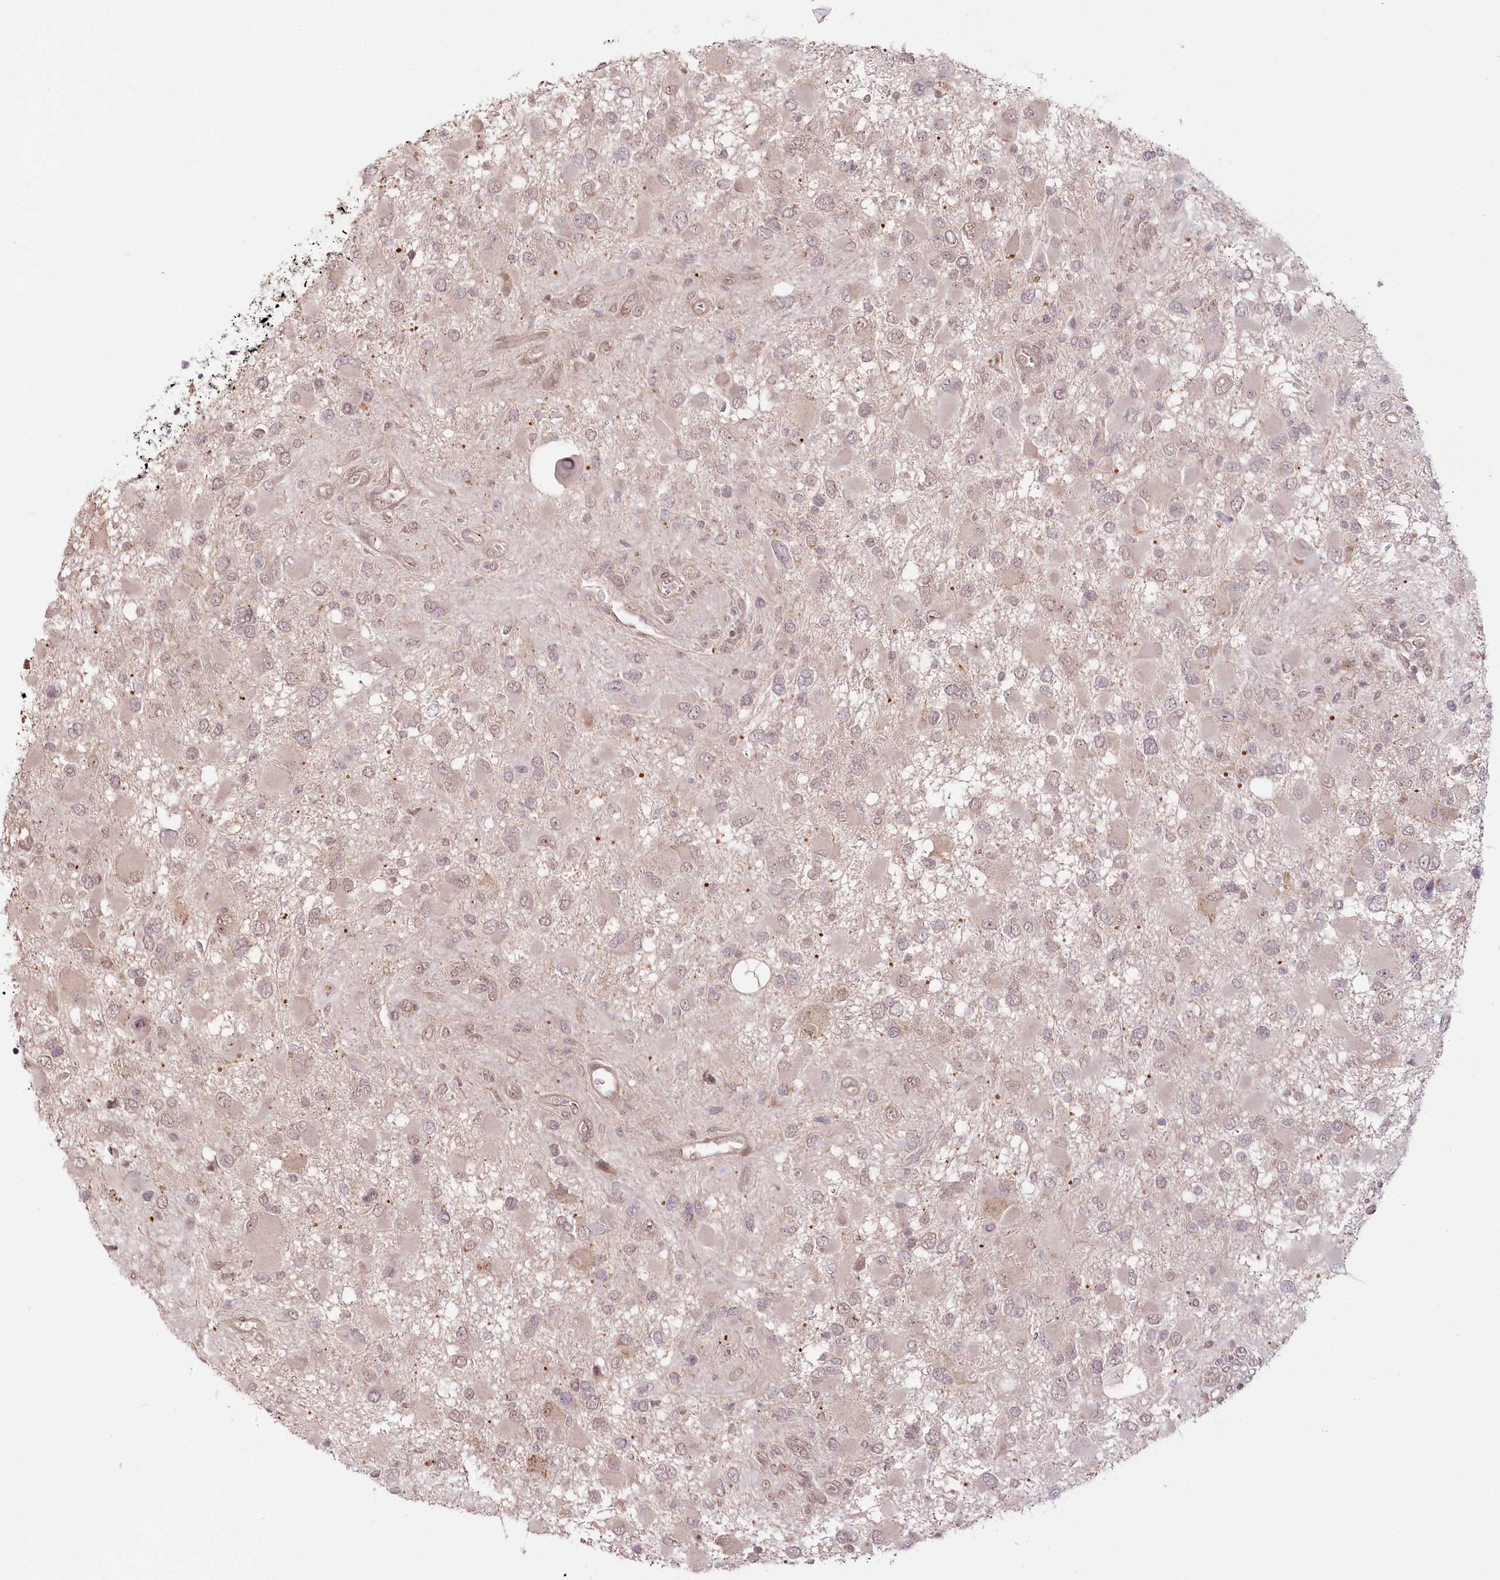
{"staining": {"intensity": "weak", "quantity": "25%-75%", "location": "cytoplasmic/membranous,nuclear"}, "tissue": "glioma", "cell_type": "Tumor cells", "image_type": "cancer", "snomed": [{"axis": "morphology", "description": "Glioma, malignant, High grade"}, {"axis": "topography", "description": "Brain"}], "caption": "DAB (3,3'-diaminobenzidine) immunohistochemical staining of human malignant glioma (high-grade) shows weak cytoplasmic/membranous and nuclear protein positivity in approximately 25%-75% of tumor cells.", "gene": "R3HDM2", "patient": {"sex": "male", "age": 53}}